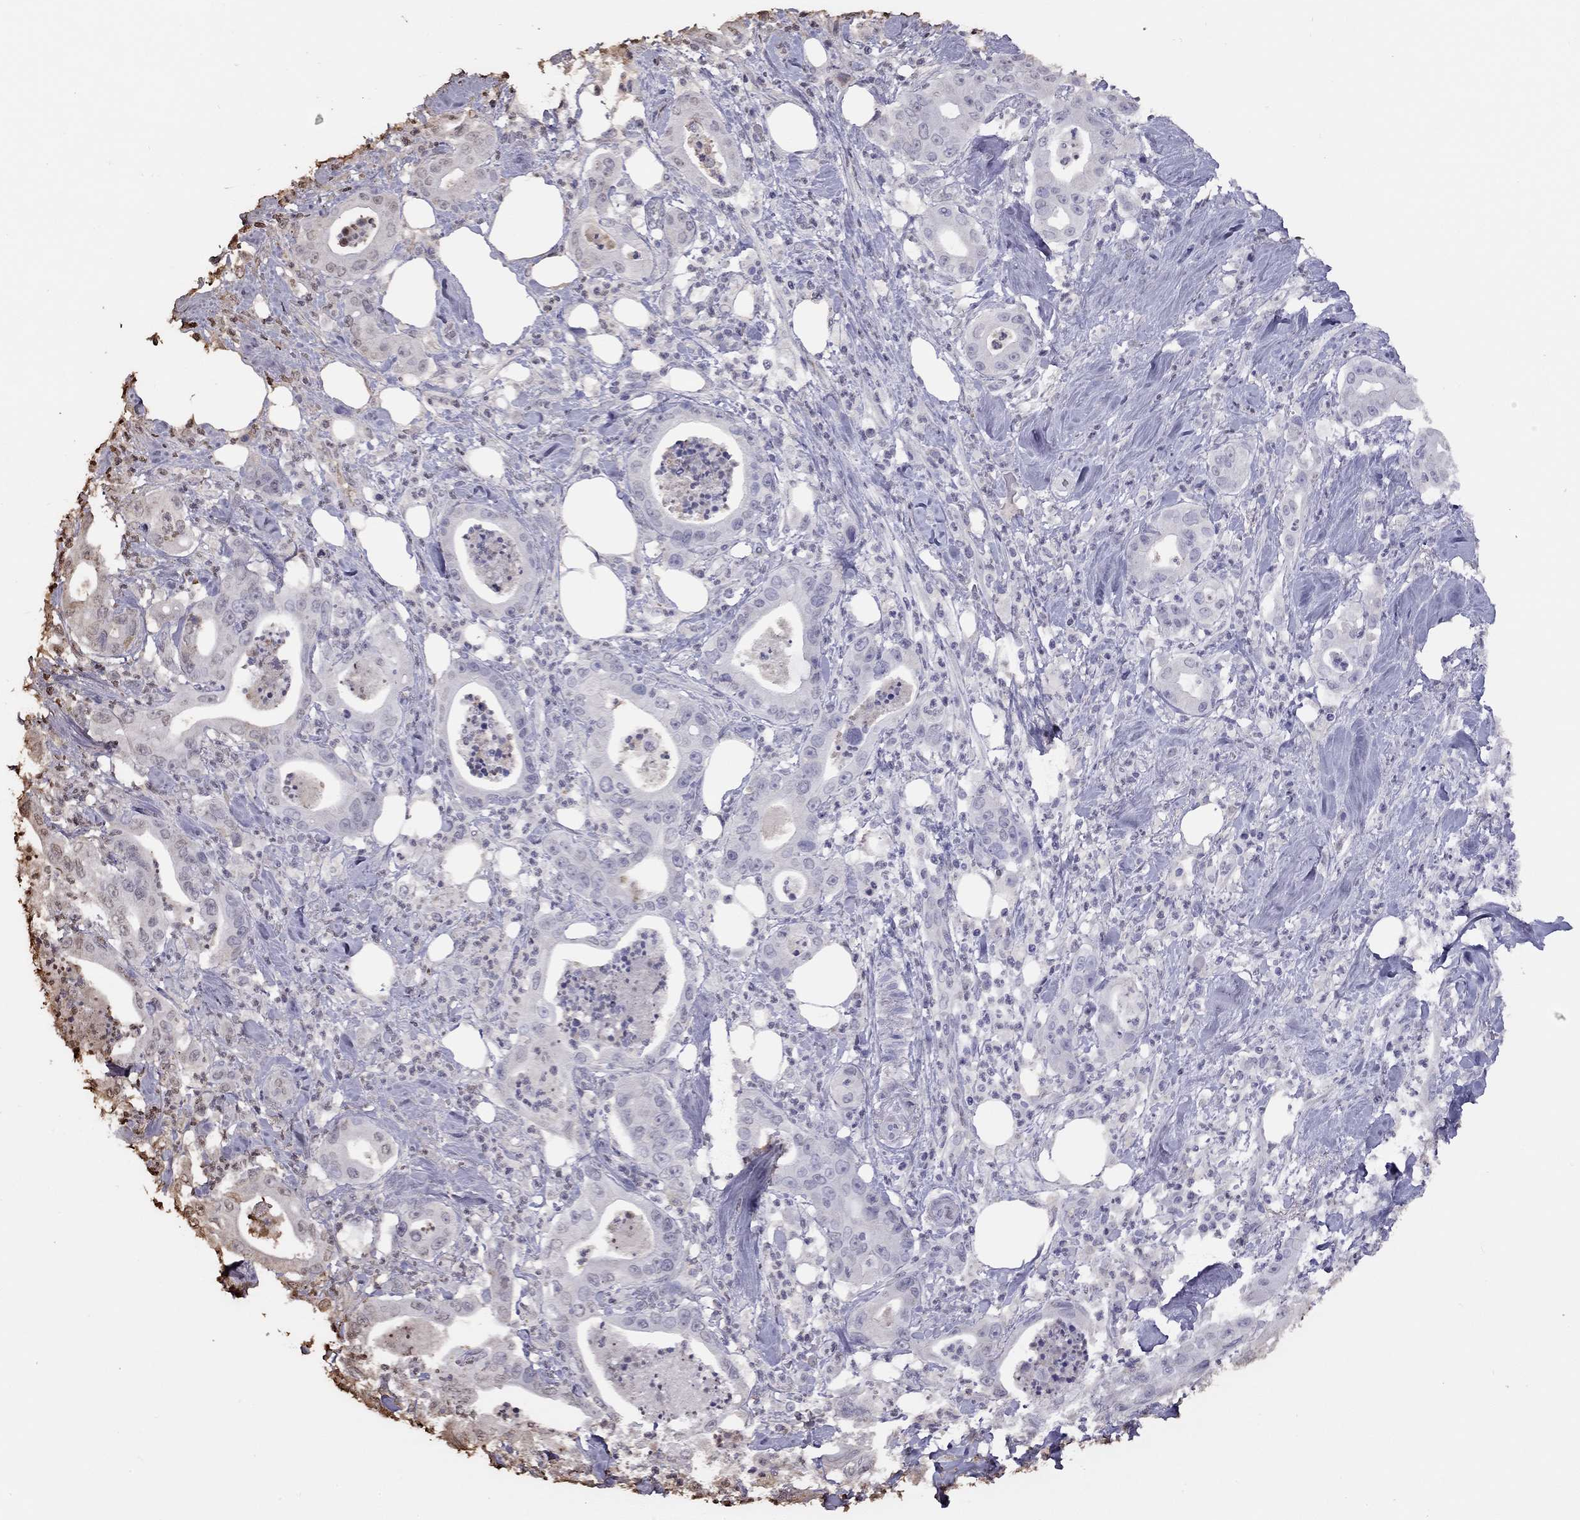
{"staining": {"intensity": "negative", "quantity": "none", "location": "none"}, "tissue": "pancreatic cancer", "cell_type": "Tumor cells", "image_type": "cancer", "snomed": [{"axis": "morphology", "description": "Adenocarcinoma, NOS"}, {"axis": "topography", "description": "Pancreas"}], "caption": "Immunohistochemistry (IHC) histopathology image of human pancreatic adenocarcinoma stained for a protein (brown), which exhibits no expression in tumor cells.", "gene": "SUN3", "patient": {"sex": "male", "age": 71}}